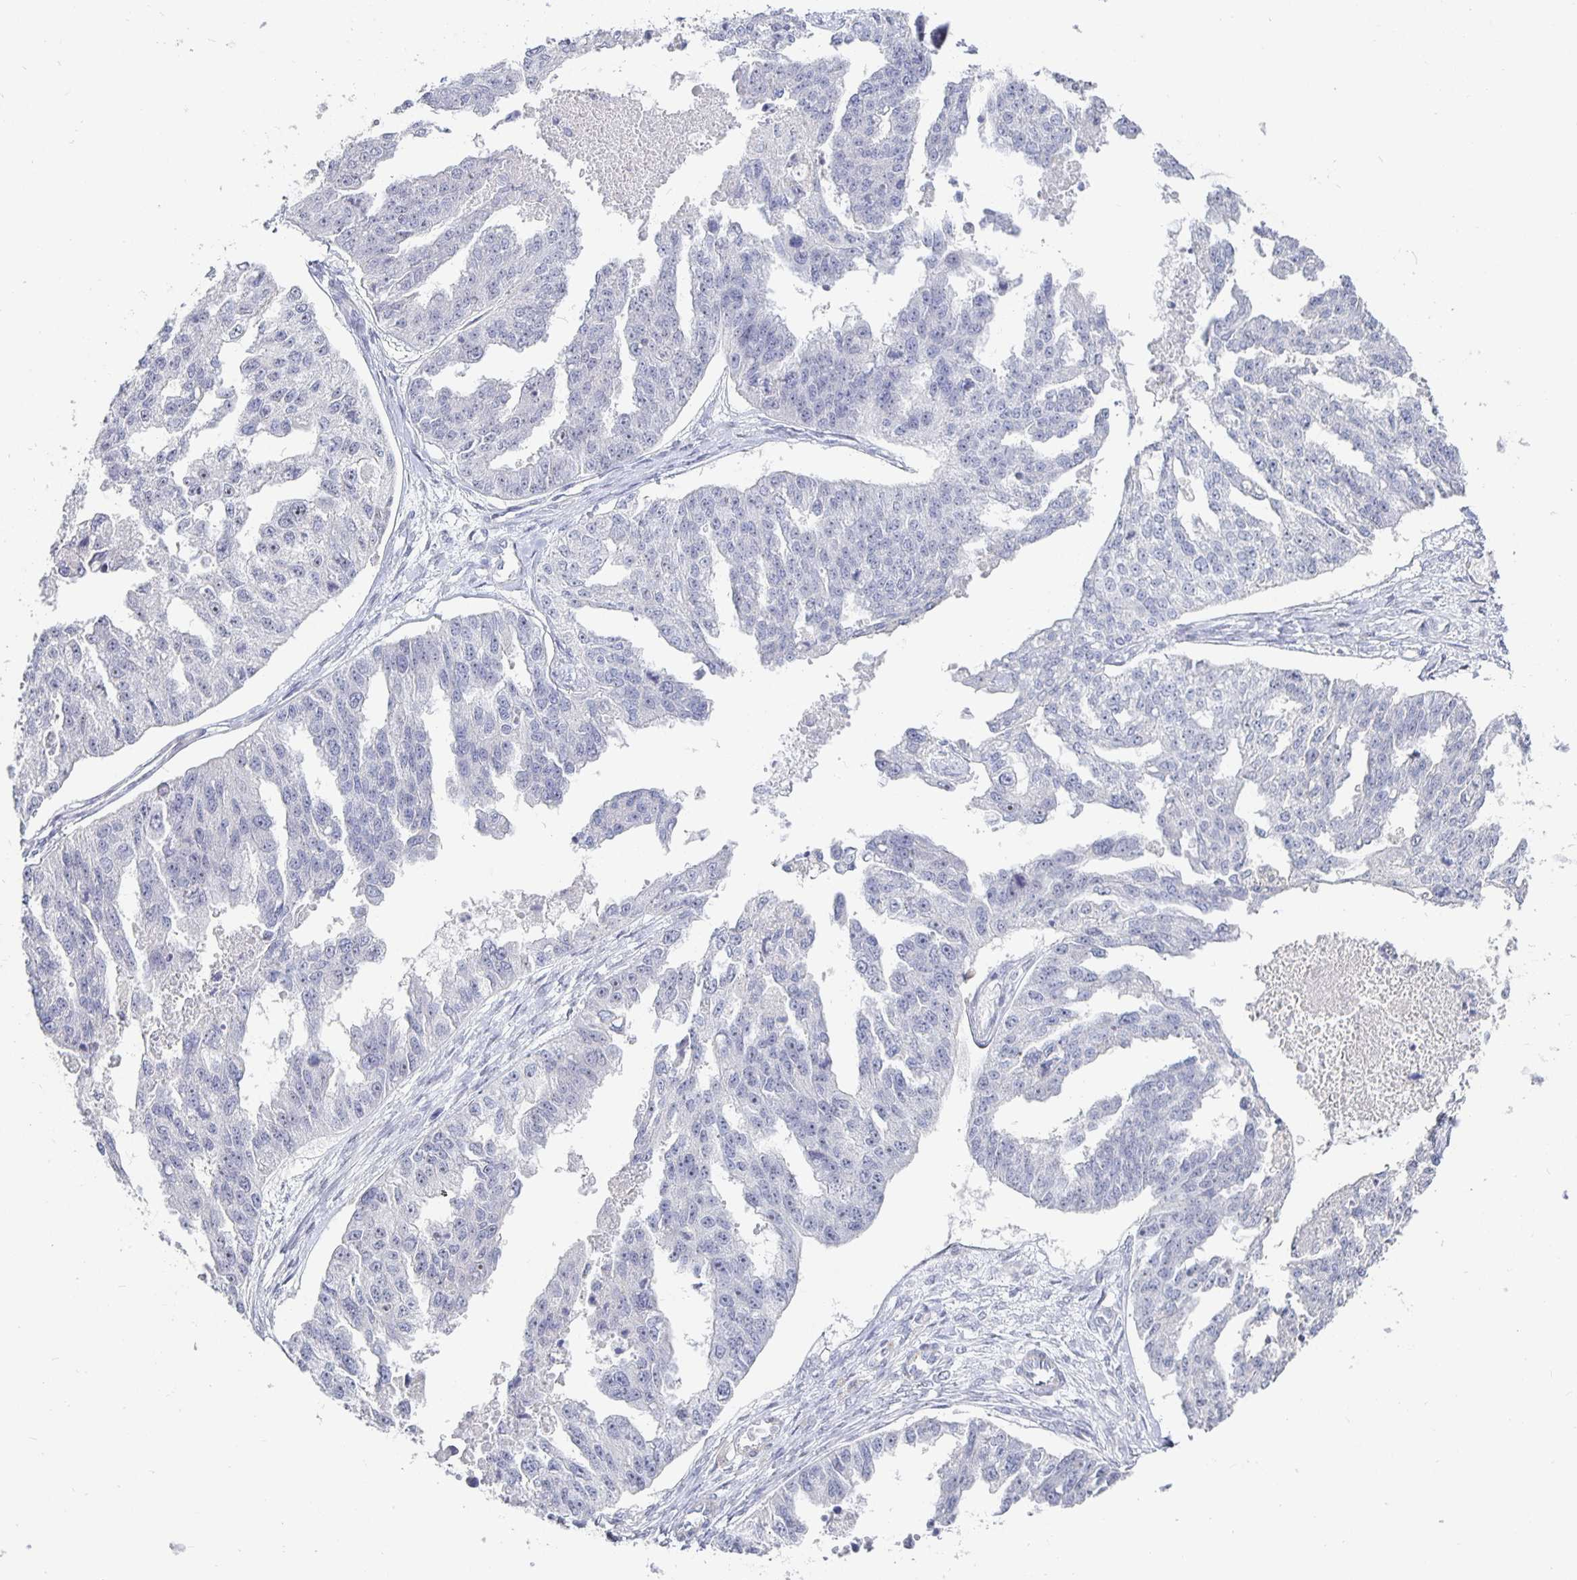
{"staining": {"intensity": "negative", "quantity": "none", "location": "none"}, "tissue": "ovarian cancer", "cell_type": "Tumor cells", "image_type": "cancer", "snomed": [{"axis": "morphology", "description": "Cystadenocarcinoma, serous, NOS"}, {"axis": "topography", "description": "Ovary"}], "caption": "A micrograph of ovarian cancer stained for a protein exhibits no brown staining in tumor cells.", "gene": "S100G", "patient": {"sex": "female", "age": 58}}